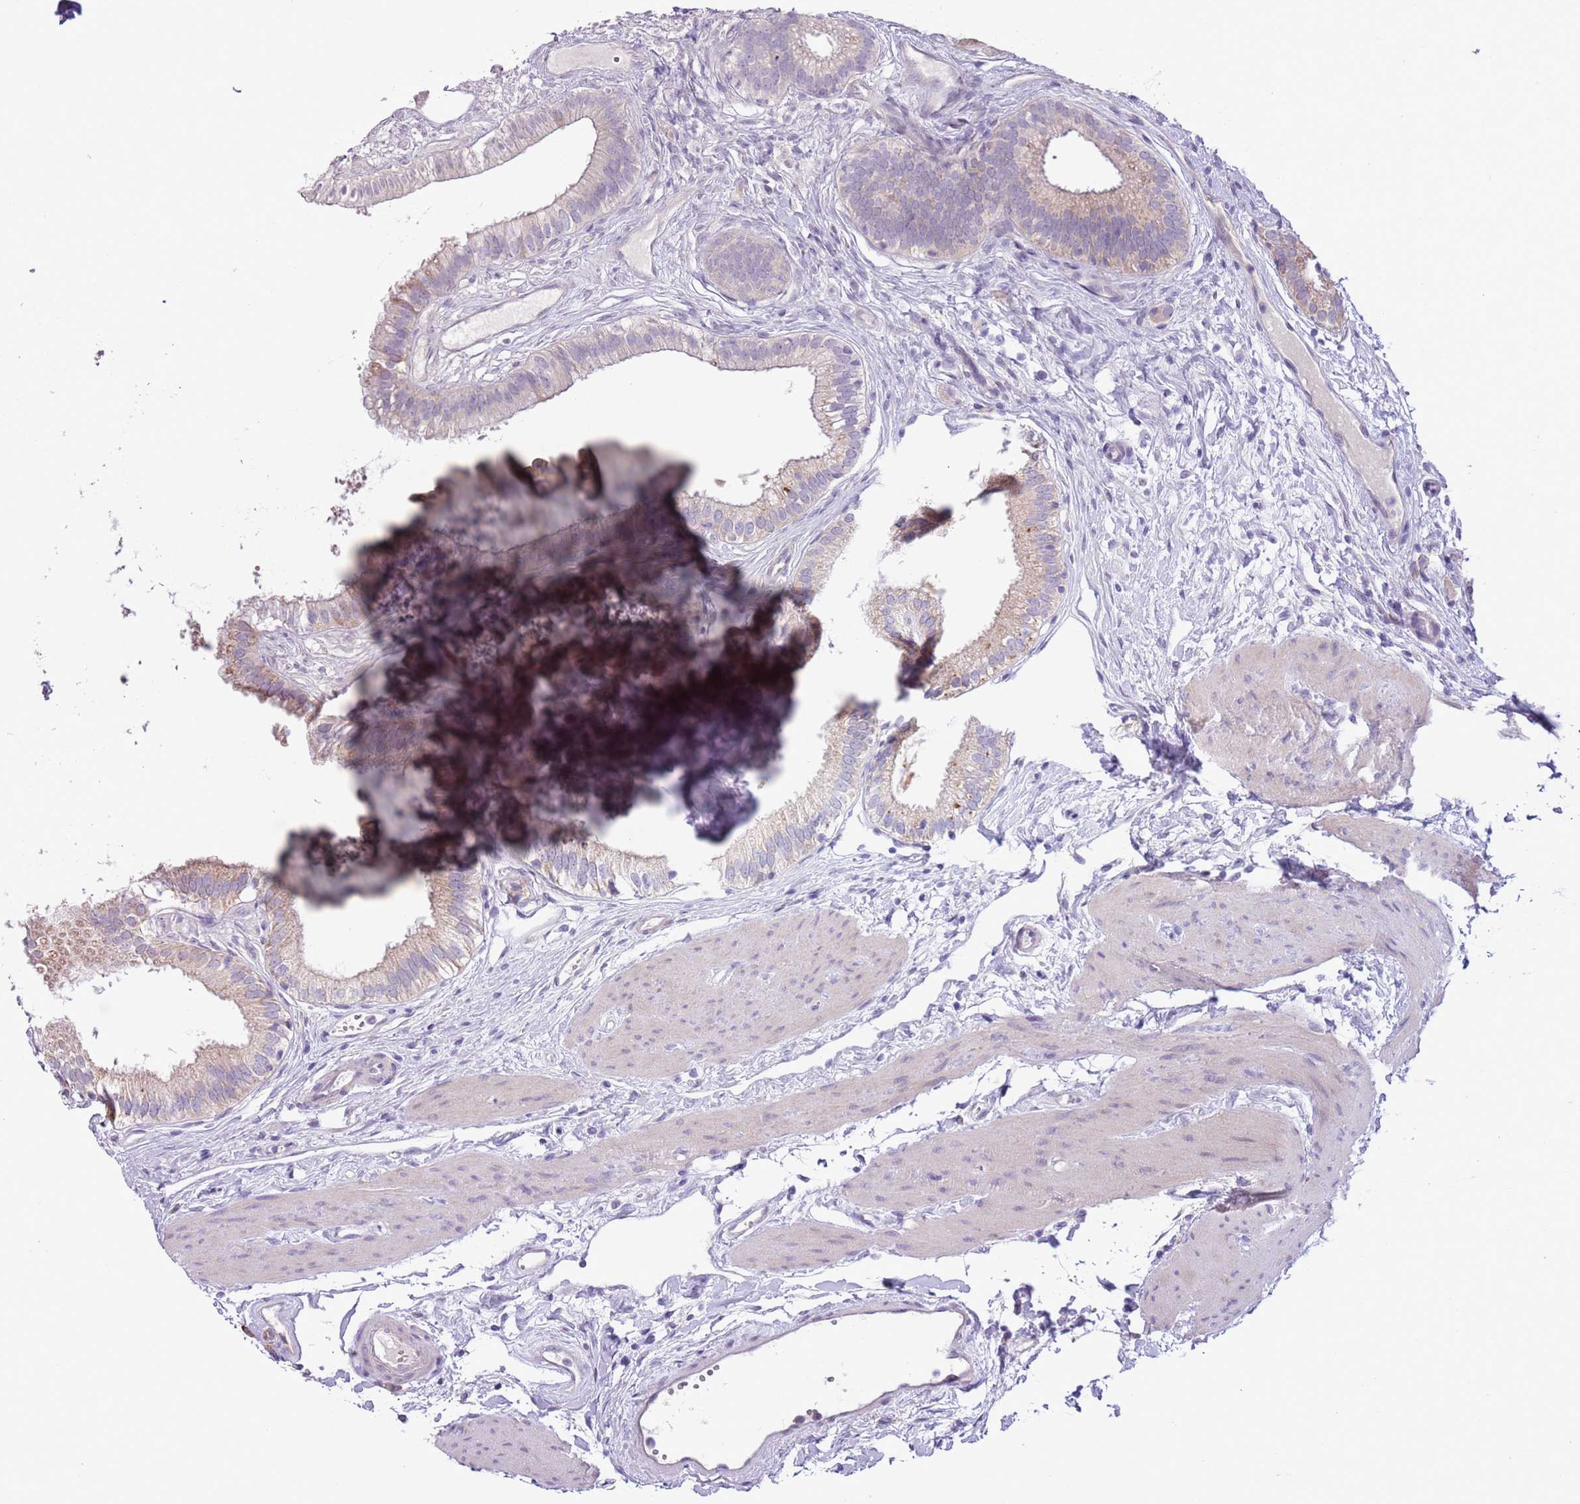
{"staining": {"intensity": "weak", "quantity": "25%-75%", "location": "cytoplasmic/membranous"}, "tissue": "gallbladder", "cell_type": "Glandular cells", "image_type": "normal", "snomed": [{"axis": "morphology", "description": "Normal tissue, NOS"}, {"axis": "topography", "description": "Gallbladder"}], "caption": "There is low levels of weak cytoplasmic/membranous positivity in glandular cells of normal gallbladder, as demonstrated by immunohistochemical staining (brown color).", "gene": "ZNF697", "patient": {"sex": "female", "age": 54}}